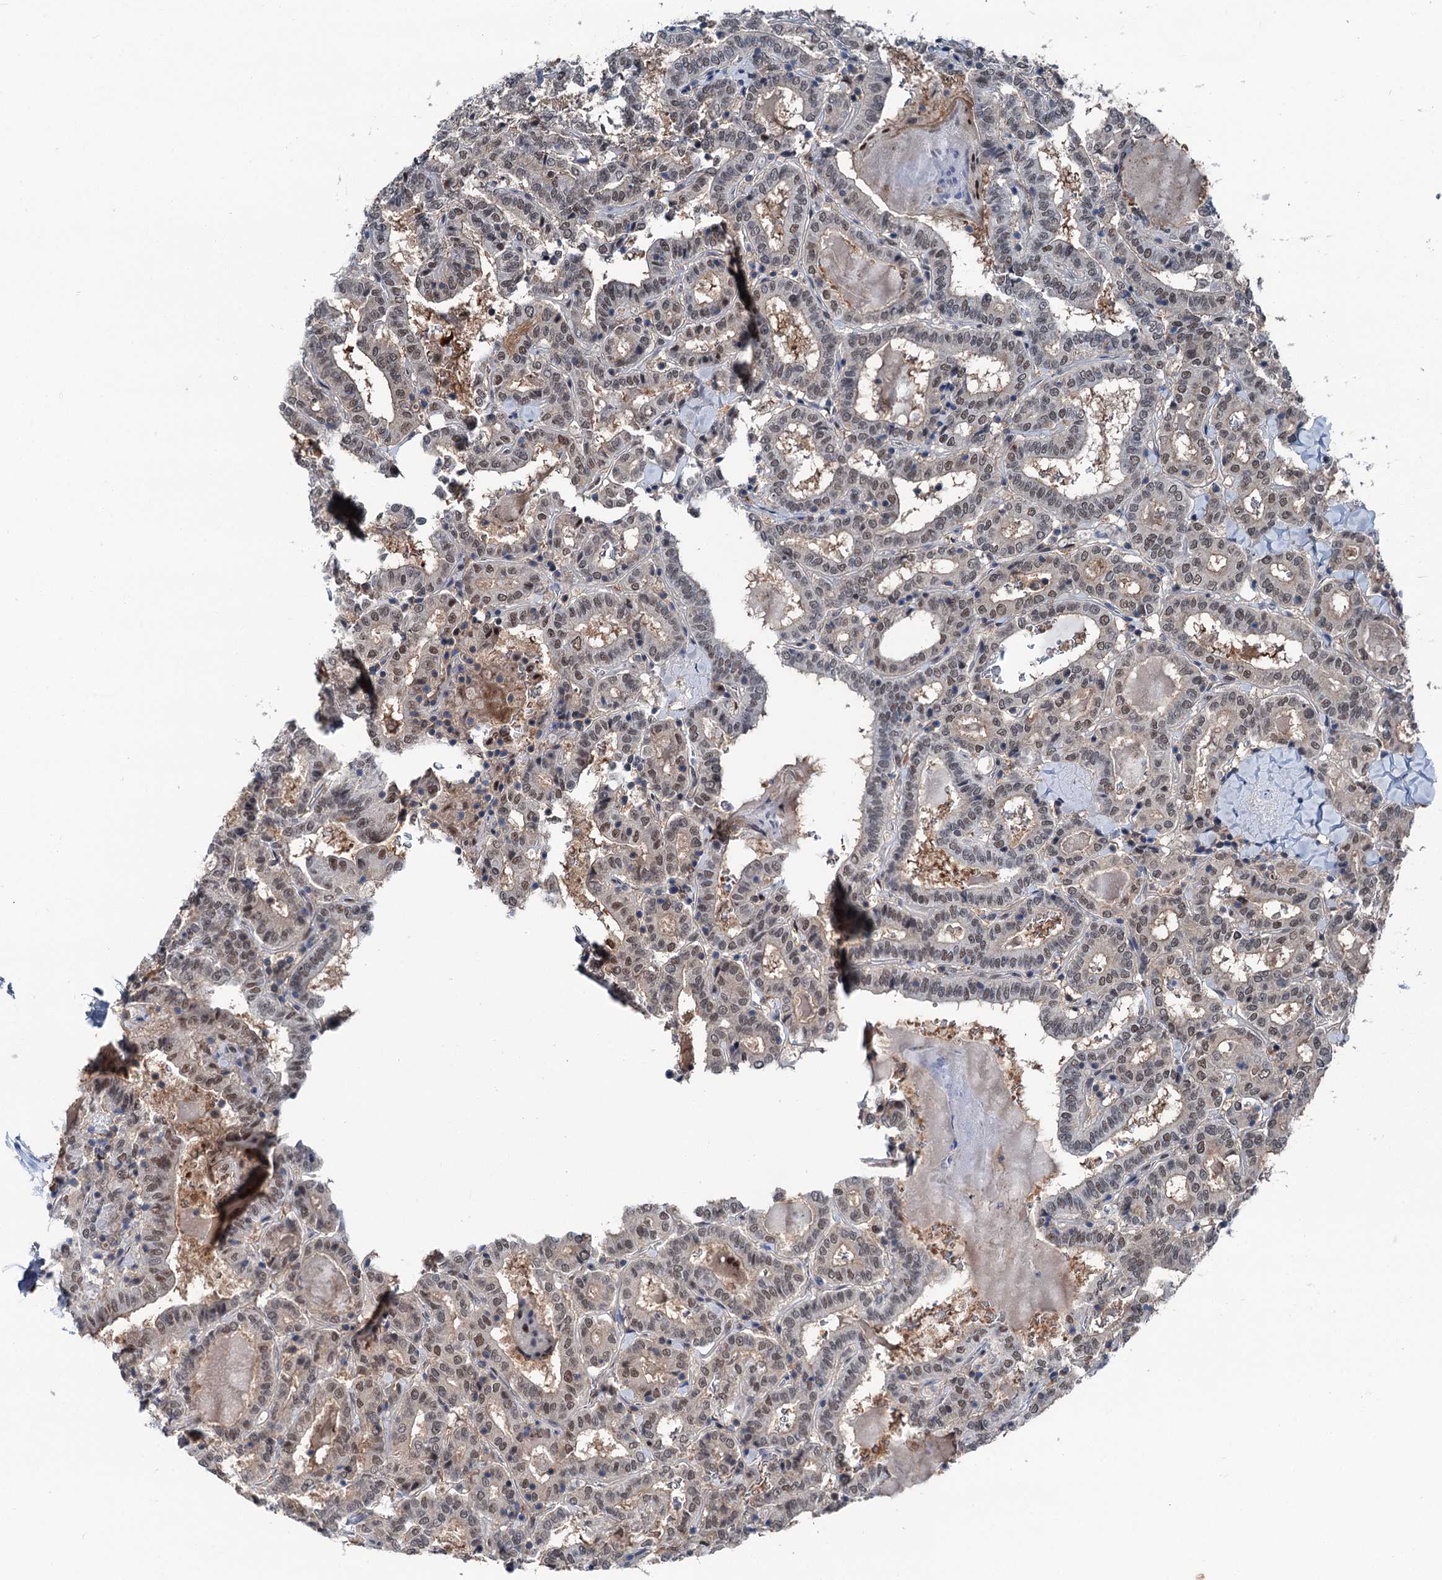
{"staining": {"intensity": "weak", "quantity": ">75%", "location": "nuclear"}, "tissue": "thyroid cancer", "cell_type": "Tumor cells", "image_type": "cancer", "snomed": [{"axis": "morphology", "description": "Papillary adenocarcinoma, NOS"}, {"axis": "topography", "description": "Thyroid gland"}], "caption": "IHC (DAB) staining of thyroid cancer (papillary adenocarcinoma) demonstrates weak nuclear protein positivity in about >75% of tumor cells. The staining is performed using DAB (3,3'-diaminobenzidine) brown chromogen to label protein expression. The nuclei are counter-stained blue using hematoxylin.", "gene": "PSMD13", "patient": {"sex": "female", "age": 72}}